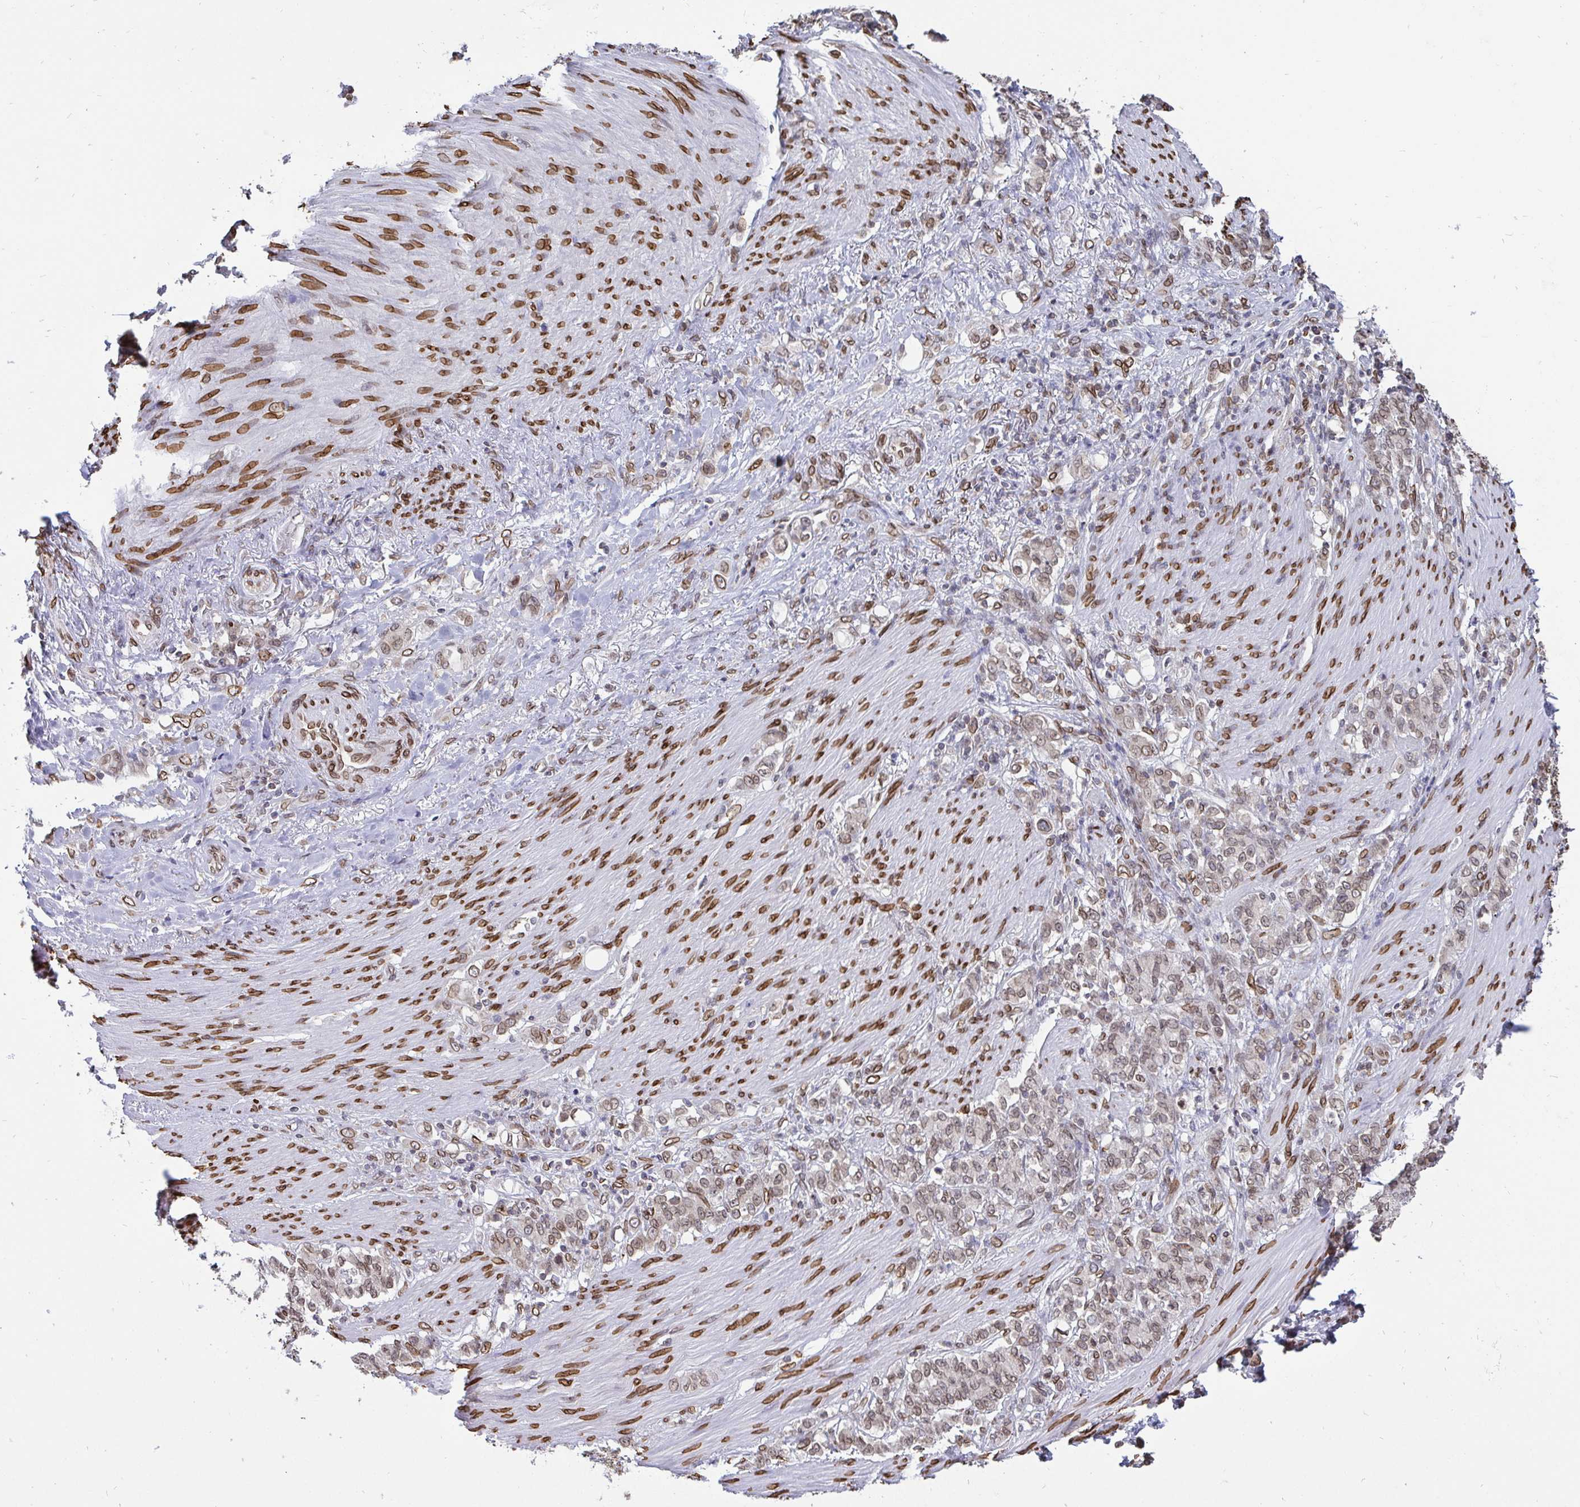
{"staining": {"intensity": "weak", "quantity": "25%-75%", "location": "cytoplasmic/membranous,nuclear"}, "tissue": "stomach cancer", "cell_type": "Tumor cells", "image_type": "cancer", "snomed": [{"axis": "morphology", "description": "Adenocarcinoma, NOS"}, {"axis": "topography", "description": "Stomach"}], "caption": "IHC photomicrograph of neoplastic tissue: human adenocarcinoma (stomach) stained using IHC displays low levels of weak protein expression localized specifically in the cytoplasmic/membranous and nuclear of tumor cells, appearing as a cytoplasmic/membranous and nuclear brown color.", "gene": "EMD", "patient": {"sex": "female", "age": 79}}